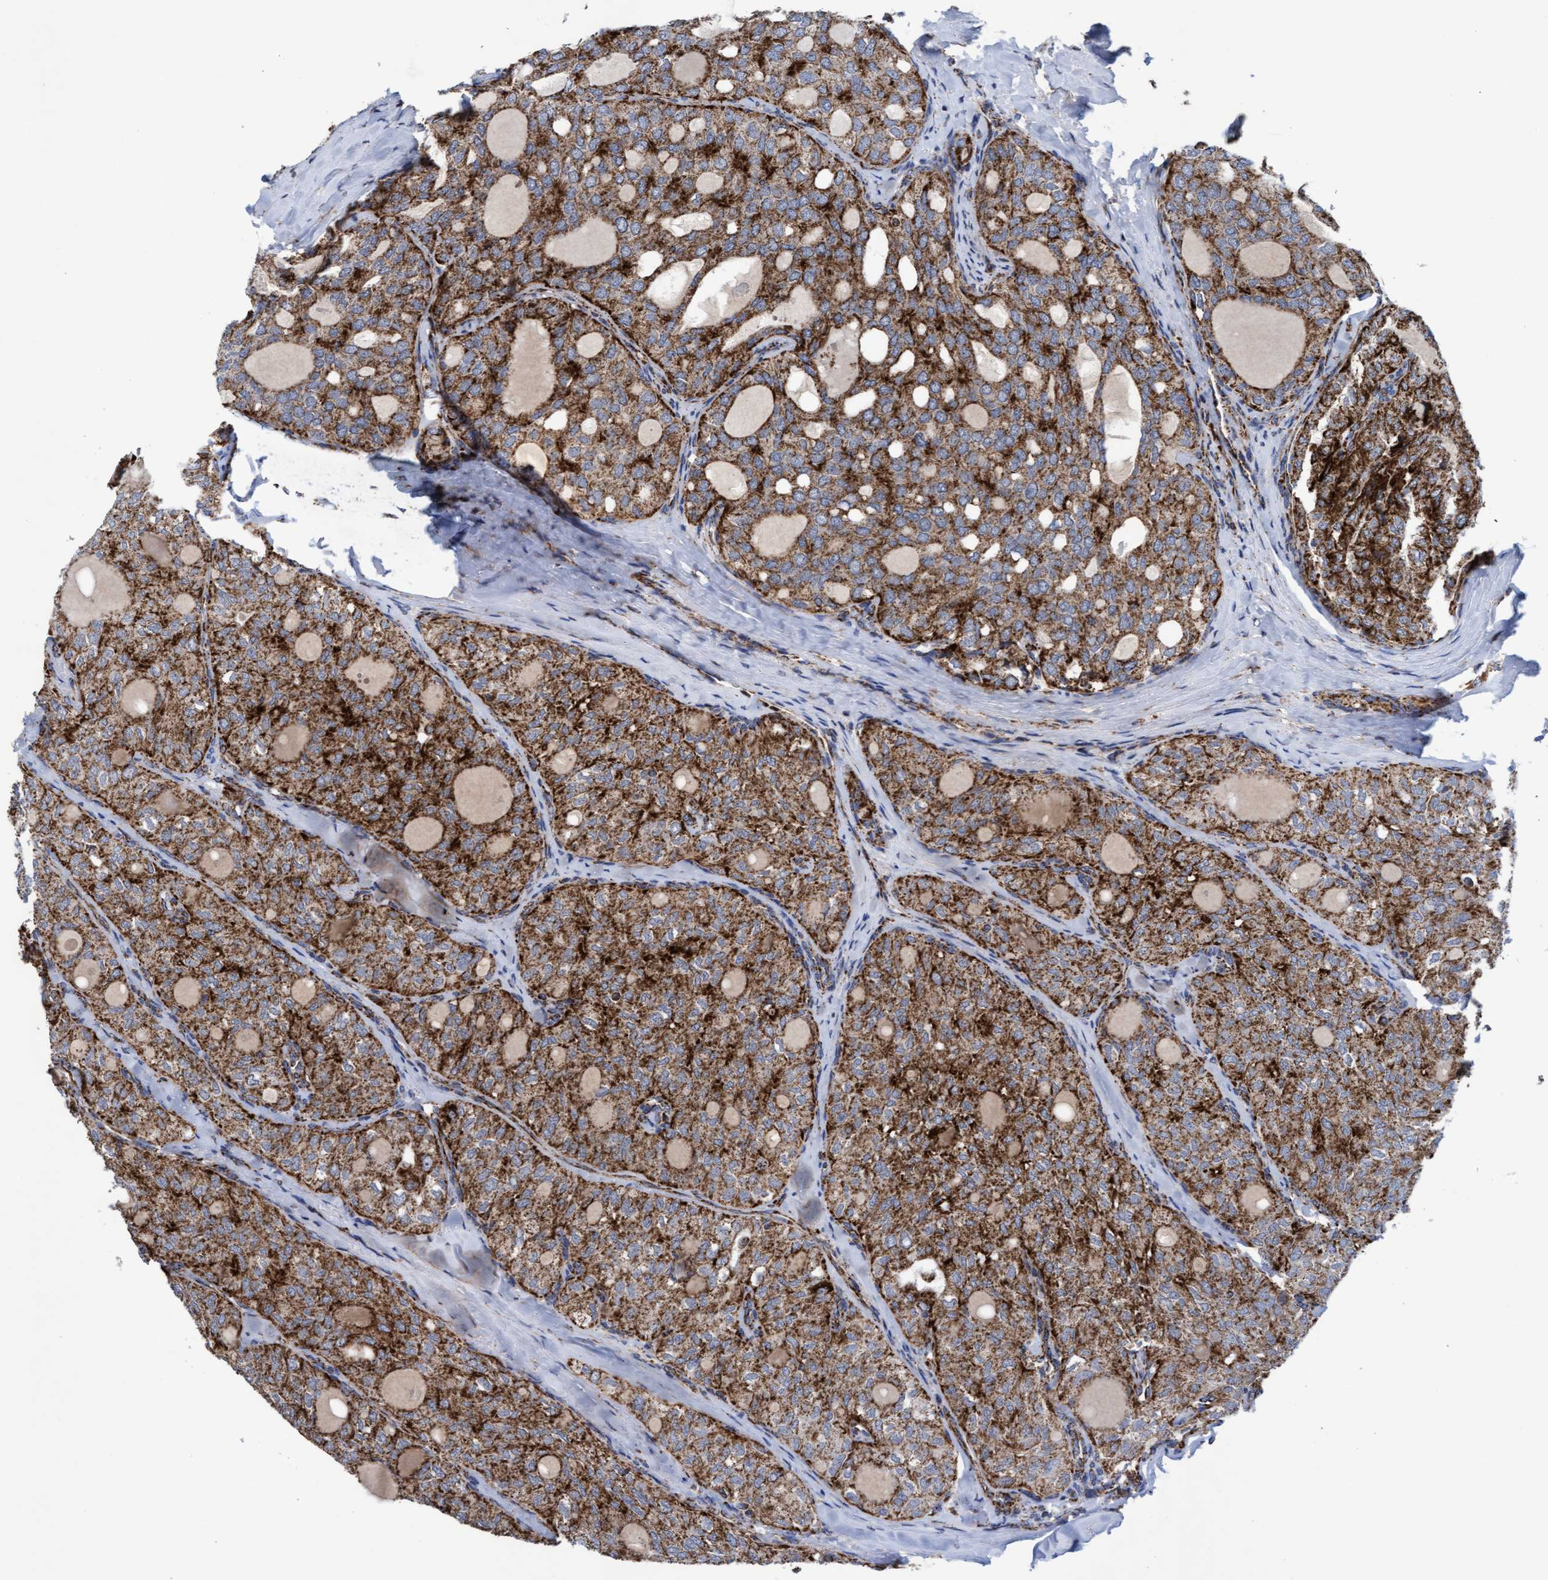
{"staining": {"intensity": "strong", "quantity": ">75%", "location": "cytoplasmic/membranous"}, "tissue": "thyroid cancer", "cell_type": "Tumor cells", "image_type": "cancer", "snomed": [{"axis": "morphology", "description": "Follicular adenoma carcinoma, NOS"}, {"axis": "topography", "description": "Thyroid gland"}], "caption": "Immunohistochemical staining of thyroid follicular adenoma carcinoma exhibits high levels of strong cytoplasmic/membranous positivity in about >75% of tumor cells.", "gene": "MRPL38", "patient": {"sex": "male", "age": 75}}